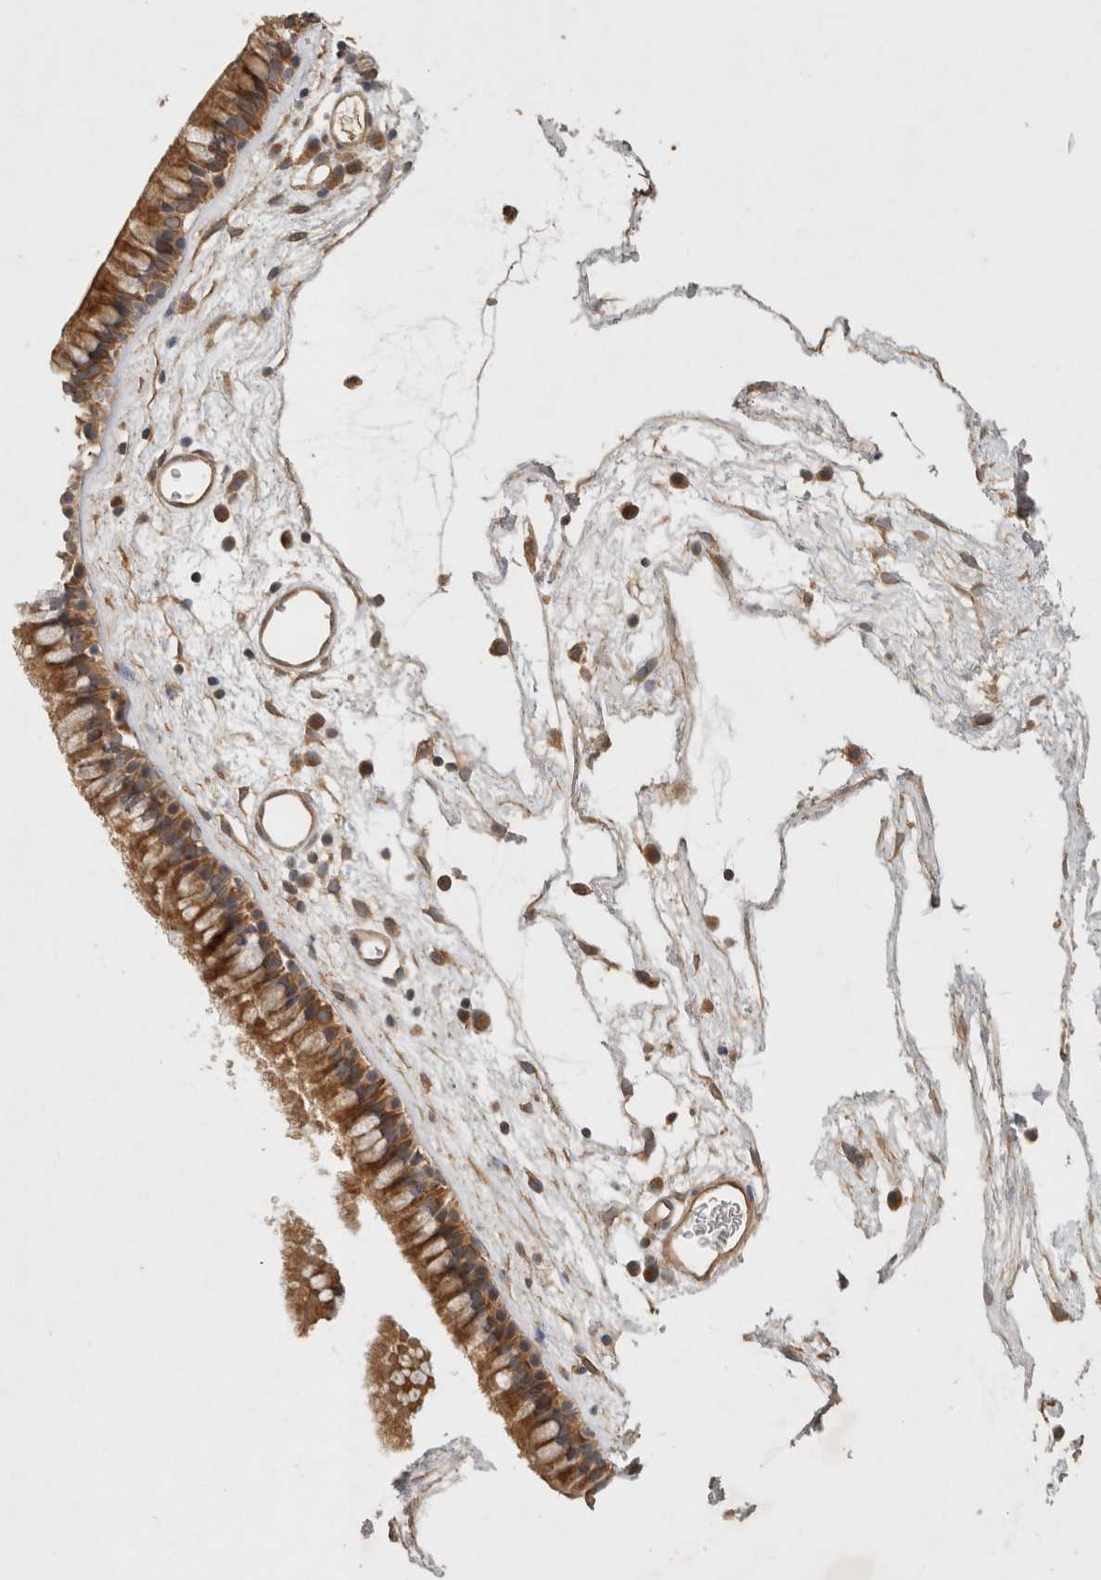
{"staining": {"intensity": "strong", "quantity": ">75%", "location": "cytoplasmic/membranous"}, "tissue": "nasopharynx", "cell_type": "Respiratory epithelial cells", "image_type": "normal", "snomed": [{"axis": "morphology", "description": "Normal tissue, NOS"}, {"axis": "morphology", "description": "Inflammation, NOS"}, {"axis": "topography", "description": "Nasopharynx"}], "caption": "Immunohistochemical staining of benign nasopharynx reveals >75% levels of strong cytoplasmic/membranous protein positivity in about >75% of respiratory epithelial cells. (Brightfield microscopy of DAB IHC at high magnification).", "gene": "PPP1R42", "patient": {"sex": "male", "age": 48}}